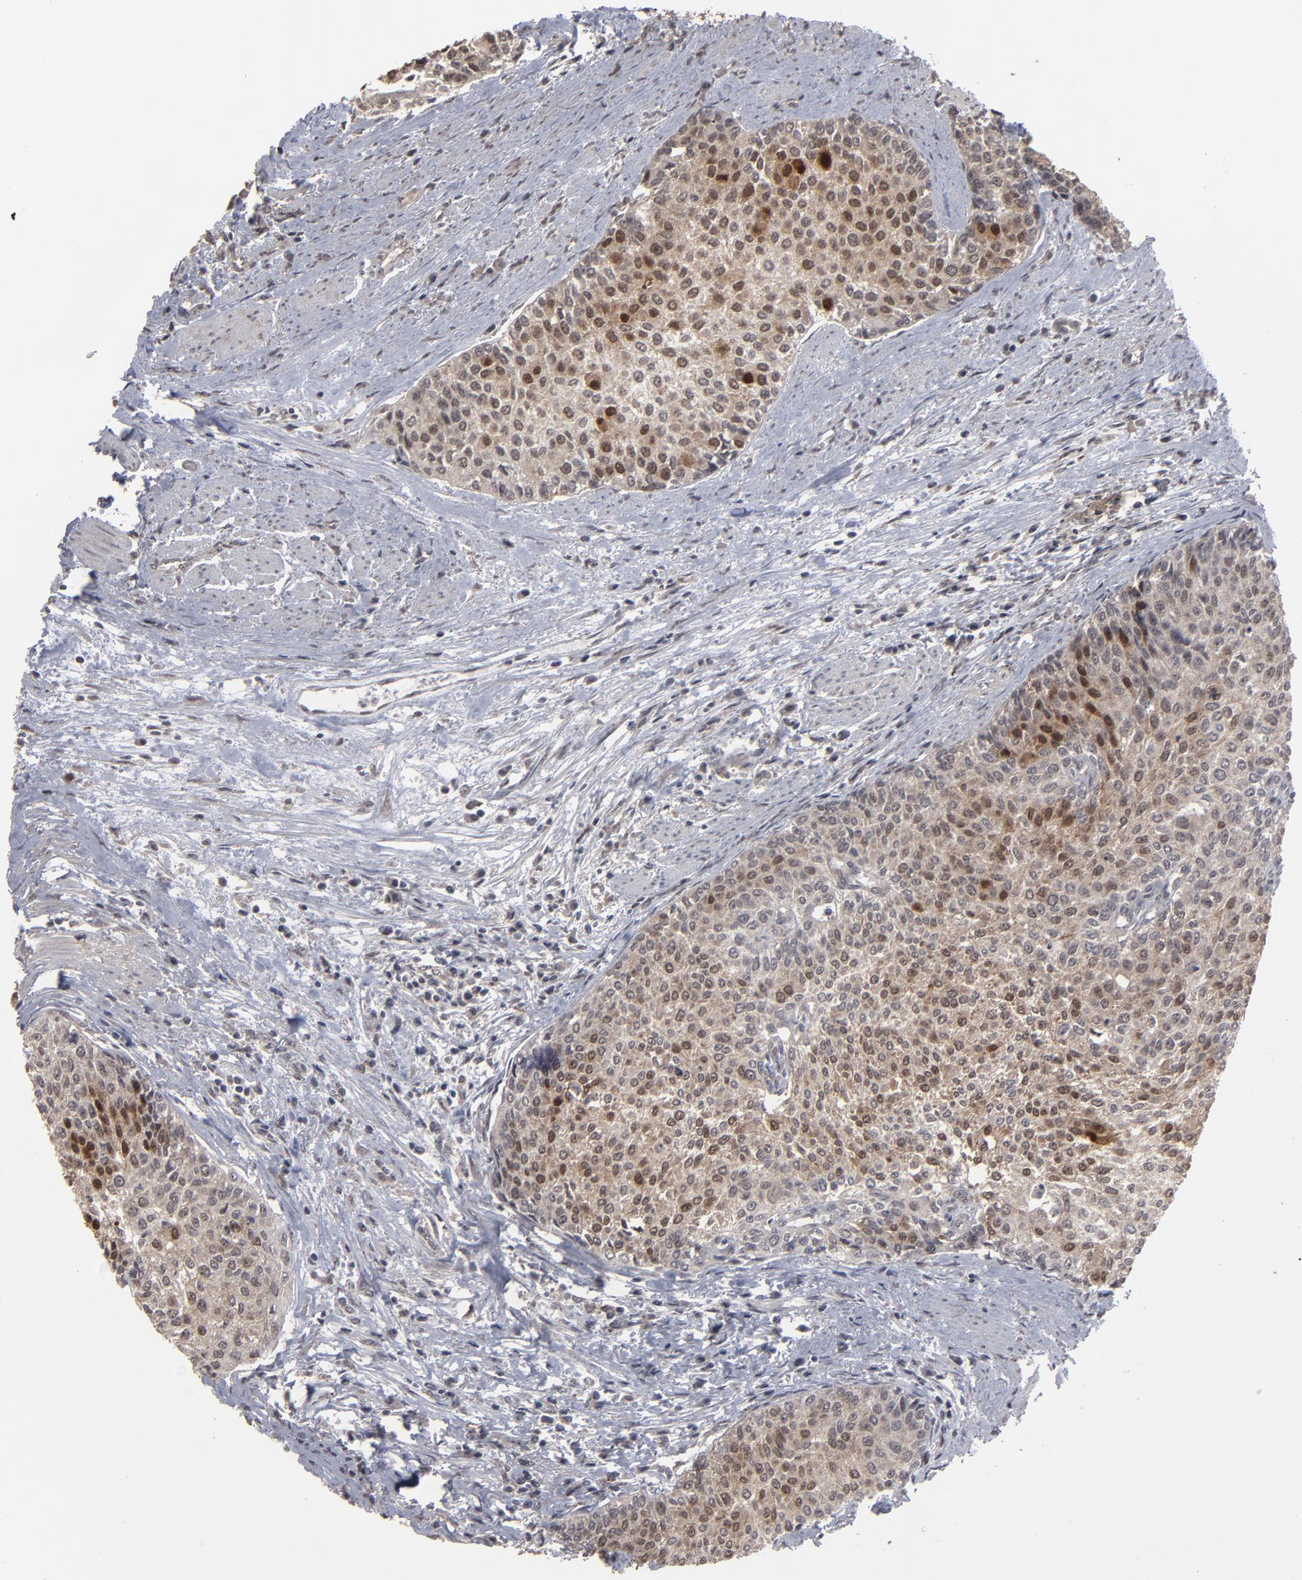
{"staining": {"intensity": "moderate", "quantity": ">75%", "location": "cytoplasmic/membranous,nuclear"}, "tissue": "urothelial cancer", "cell_type": "Tumor cells", "image_type": "cancer", "snomed": [{"axis": "morphology", "description": "Urothelial carcinoma, Low grade"}, {"axis": "topography", "description": "Urinary bladder"}], "caption": "This photomicrograph demonstrates immunohistochemistry (IHC) staining of human urothelial carcinoma (low-grade), with medium moderate cytoplasmic/membranous and nuclear positivity in about >75% of tumor cells.", "gene": "SLC22A17", "patient": {"sex": "female", "age": 73}}